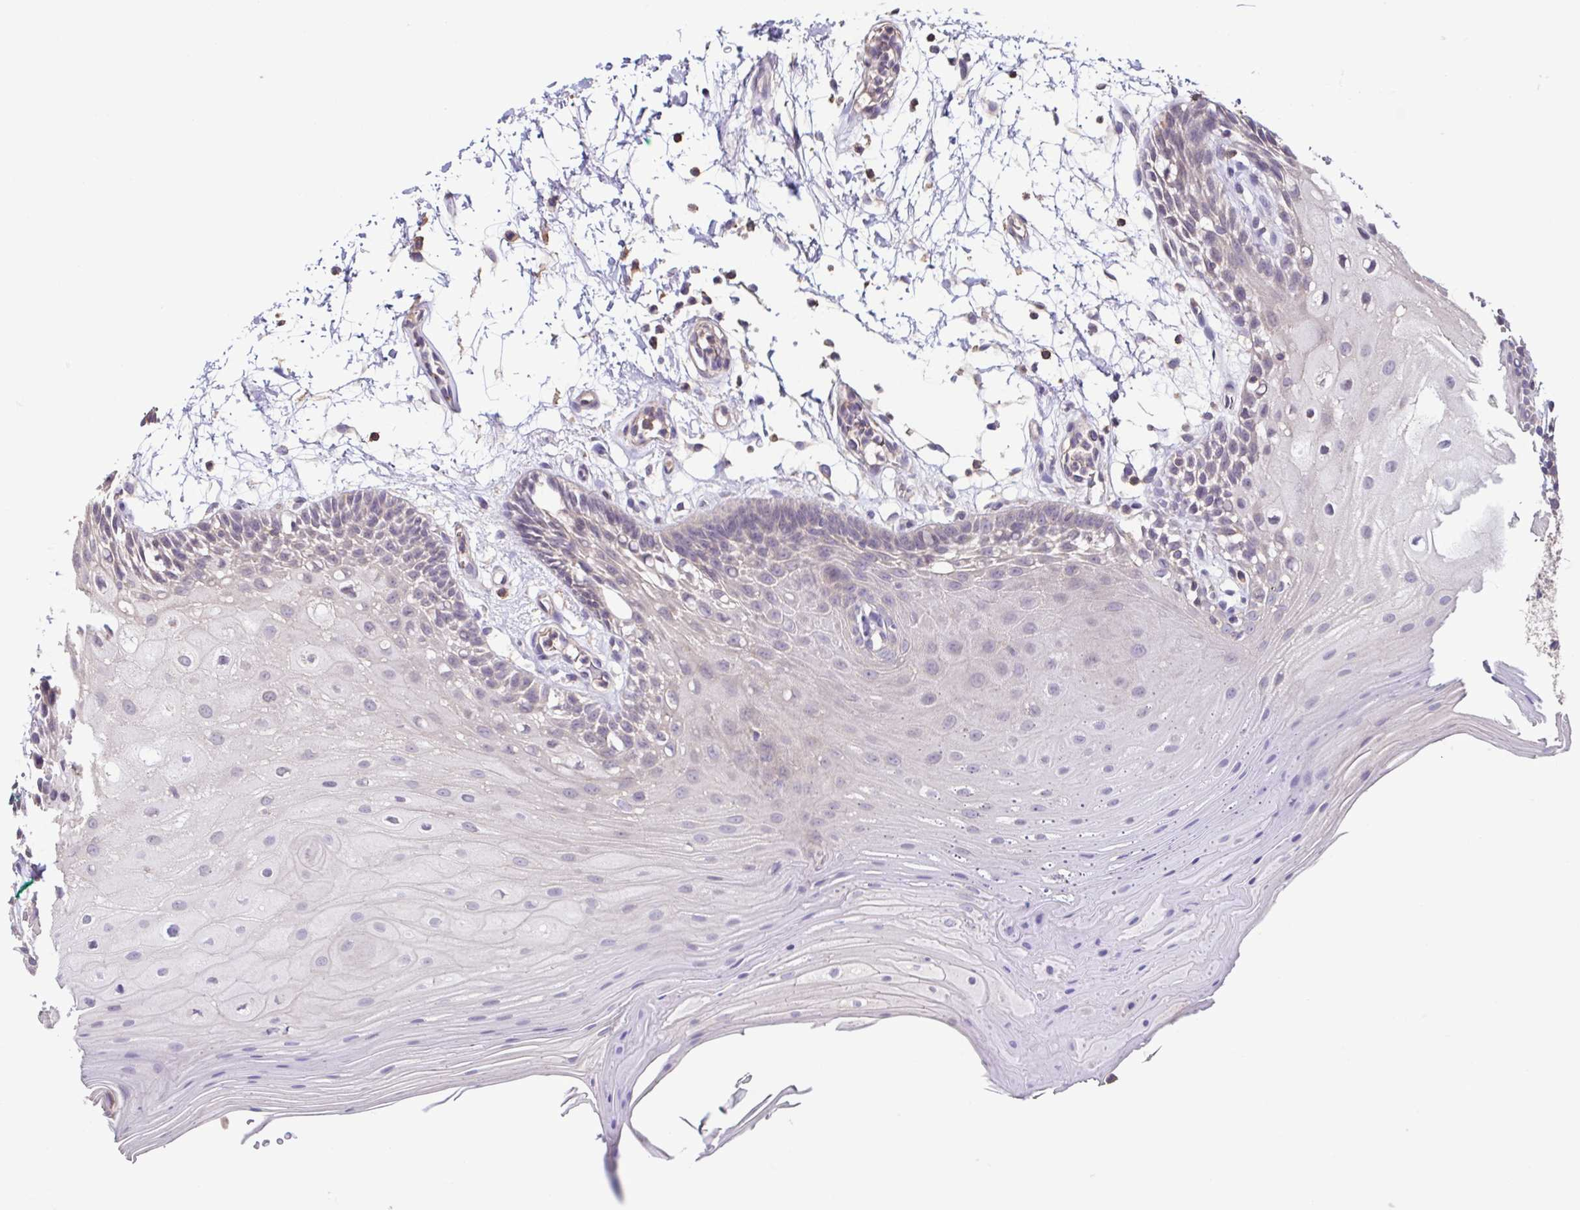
{"staining": {"intensity": "negative", "quantity": "none", "location": "none"}, "tissue": "oral mucosa", "cell_type": "Squamous epithelial cells", "image_type": "normal", "snomed": [{"axis": "morphology", "description": "Normal tissue, NOS"}, {"axis": "morphology", "description": "Squamous cell carcinoma, NOS"}, {"axis": "topography", "description": "Oral tissue"}, {"axis": "topography", "description": "Tounge, NOS"}, {"axis": "topography", "description": "Head-Neck"}], "caption": "DAB (3,3'-diaminobenzidine) immunohistochemical staining of unremarkable human oral mucosa exhibits no significant expression in squamous epithelial cells. (DAB IHC with hematoxylin counter stain).", "gene": "ACTRT2", "patient": {"sex": "male", "age": 62}}